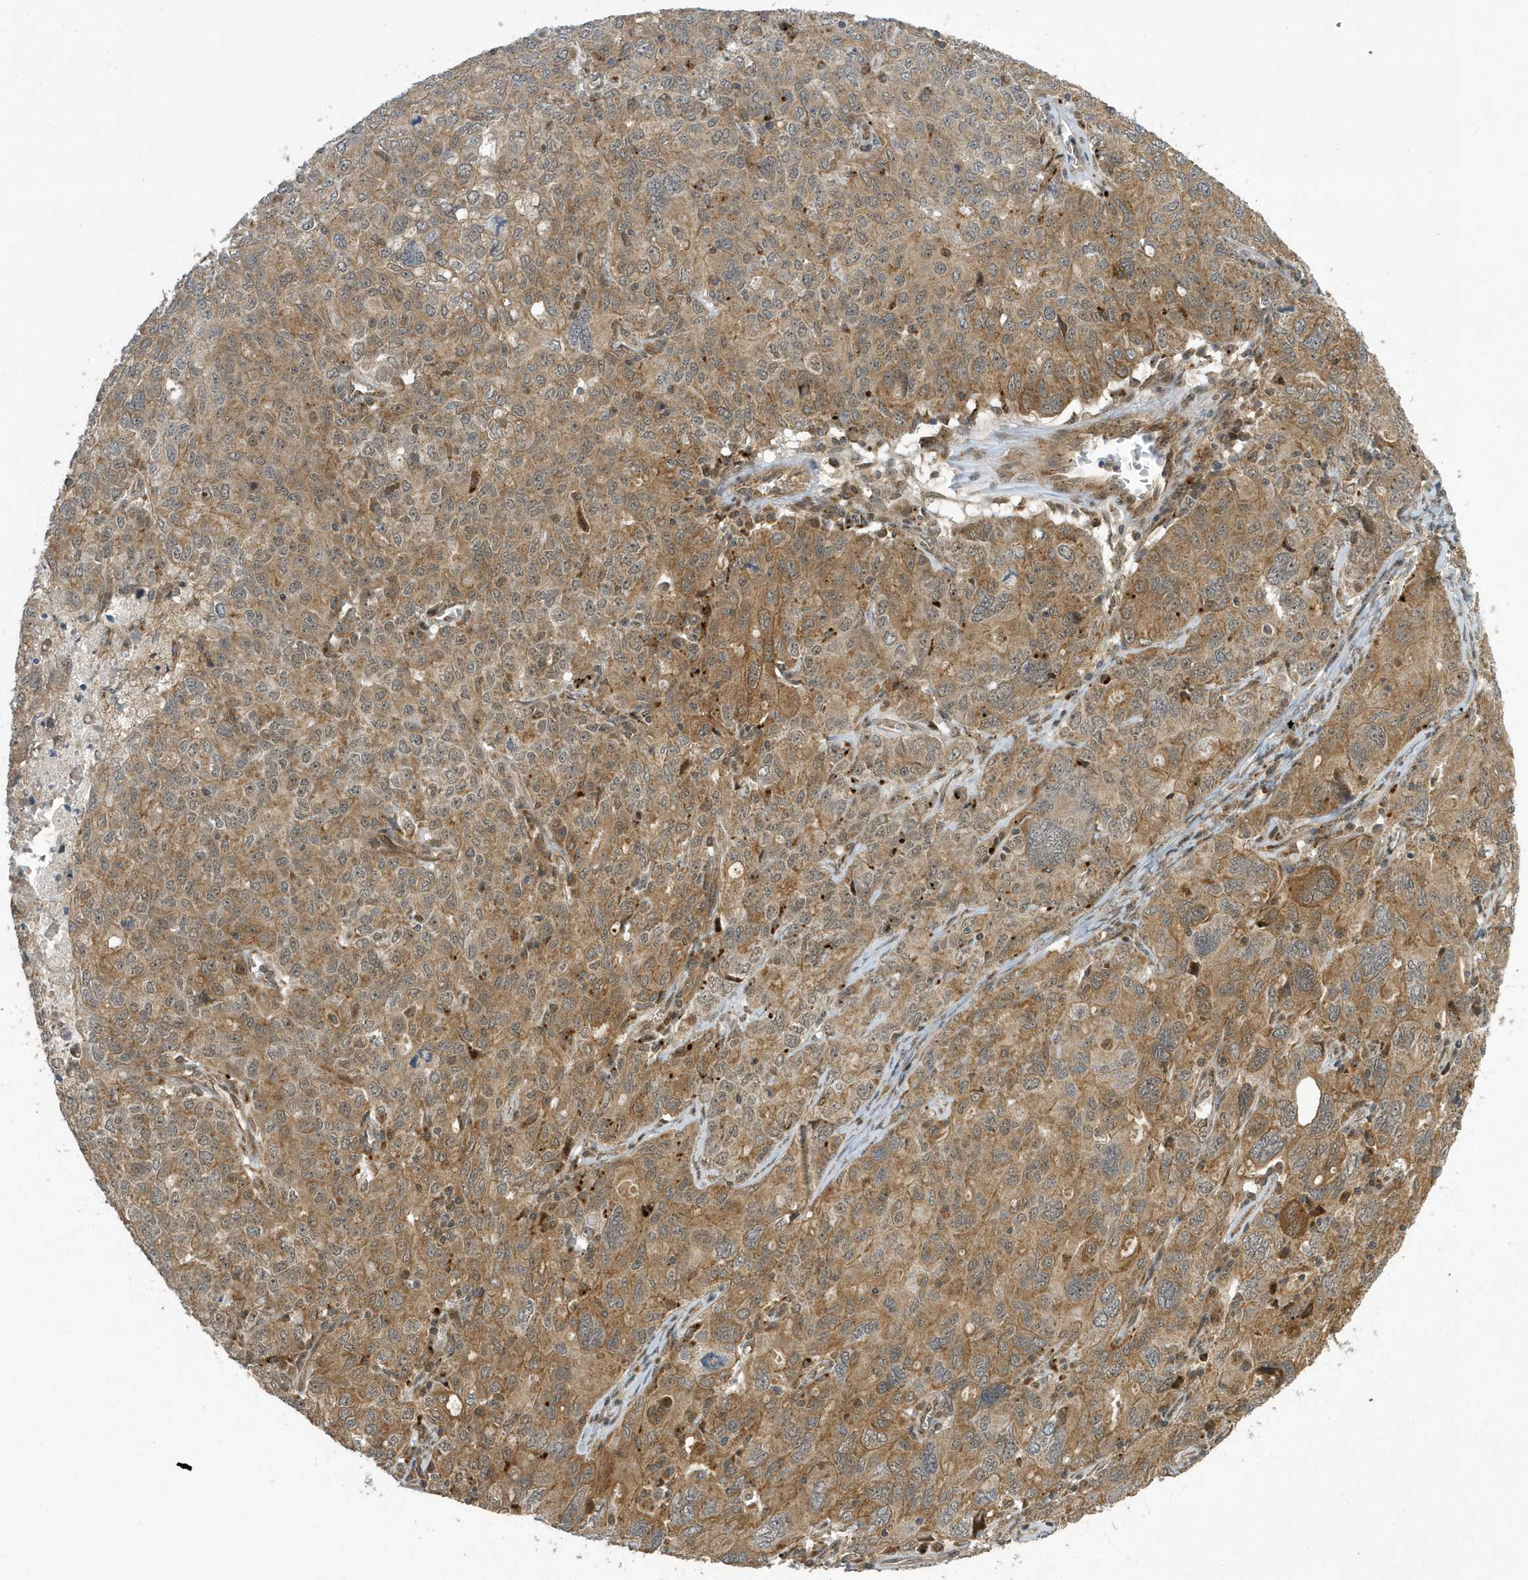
{"staining": {"intensity": "moderate", "quantity": ">75%", "location": "cytoplasmic/membranous"}, "tissue": "ovarian cancer", "cell_type": "Tumor cells", "image_type": "cancer", "snomed": [{"axis": "morphology", "description": "Carcinoma, endometroid"}, {"axis": "topography", "description": "Ovary"}], "caption": "About >75% of tumor cells in endometroid carcinoma (ovarian) reveal moderate cytoplasmic/membranous protein positivity as visualized by brown immunohistochemical staining.", "gene": "NCOA7", "patient": {"sex": "female", "age": 62}}